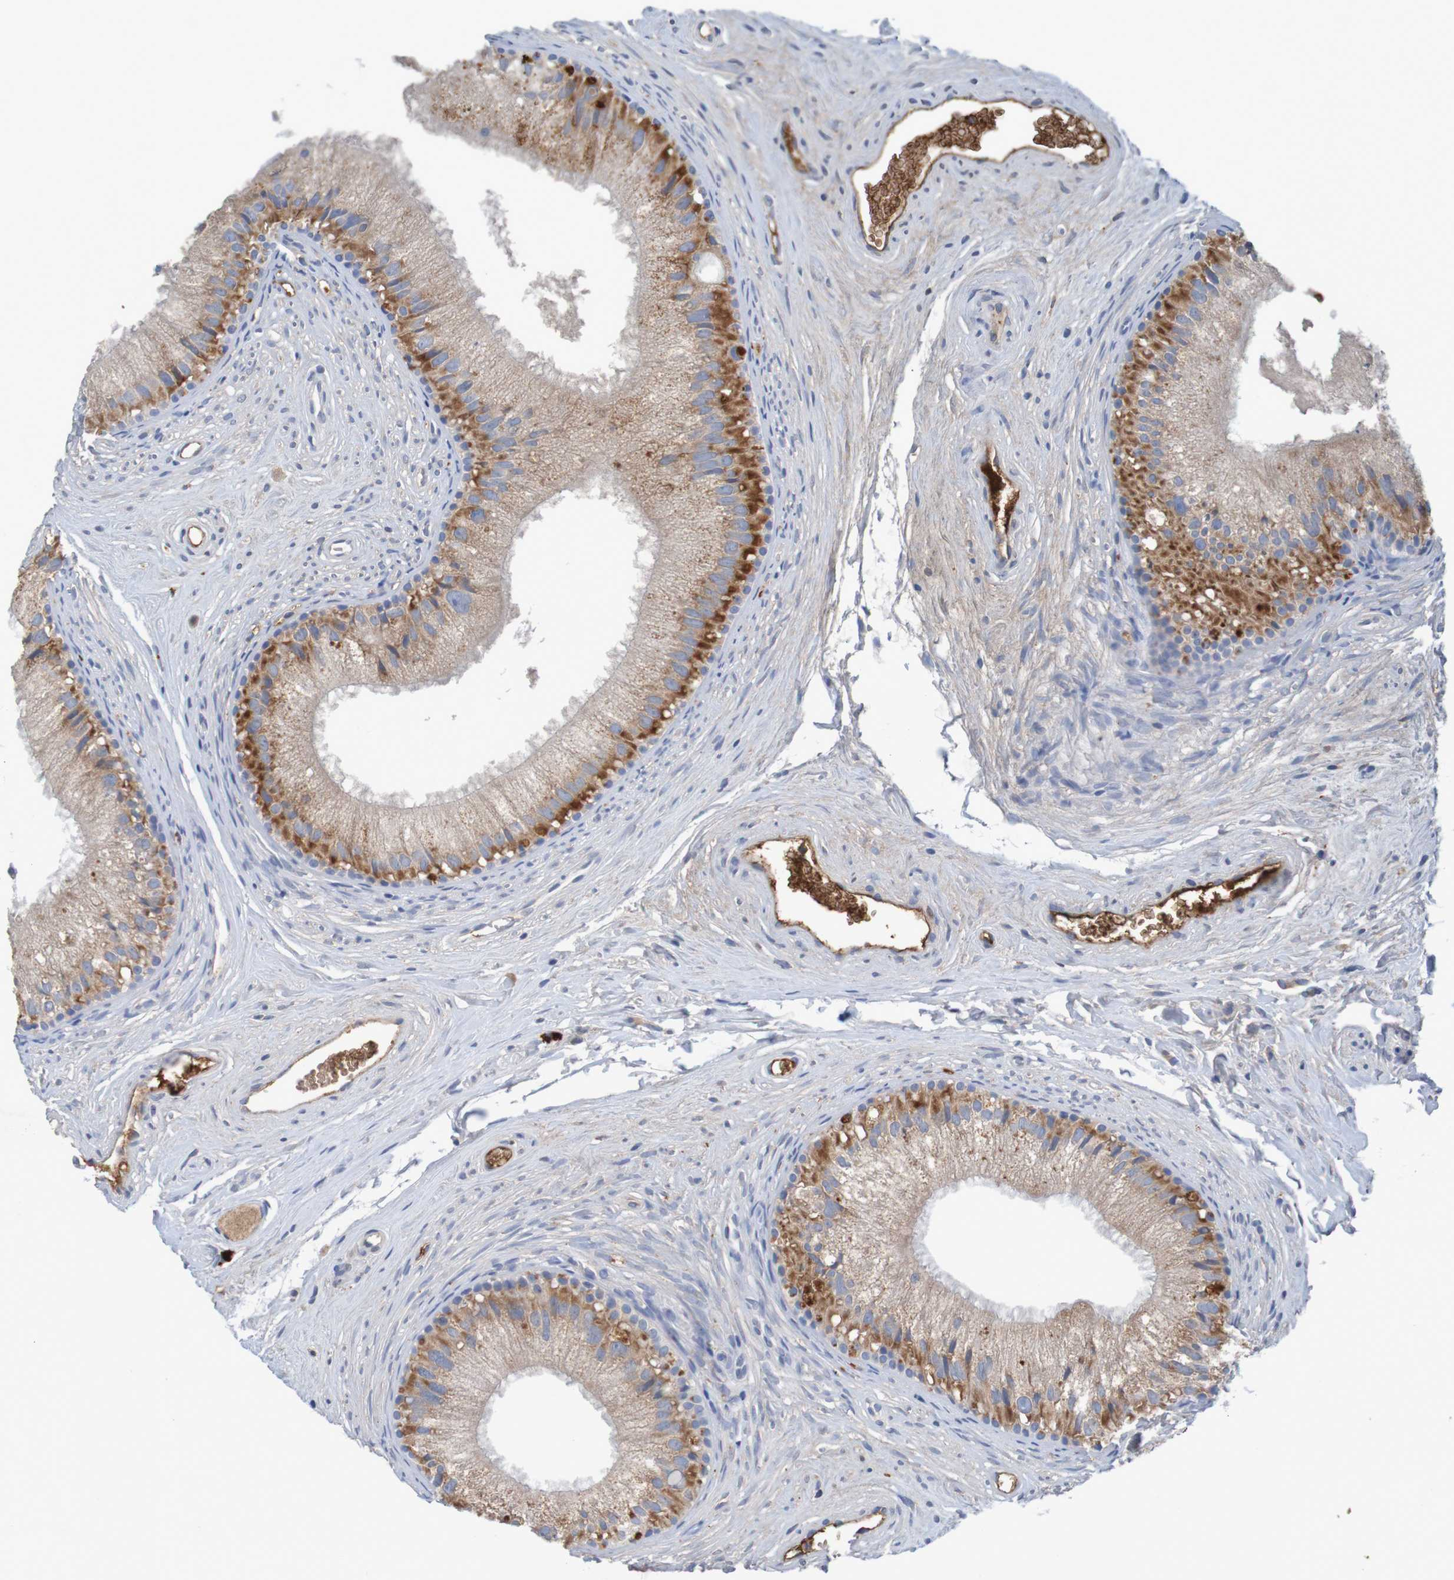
{"staining": {"intensity": "moderate", "quantity": ">75%", "location": "cytoplasmic/membranous"}, "tissue": "epididymis", "cell_type": "Glandular cells", "image_type": "normal", "snomed": [{"axis": "morphology", "description": "Normal tissue, NOS"}, {"axis": "topography", "description": "Epididymis"}], "caption": "Immunohistochemistry (IHC) (DAB (3,3'-diaminobenzidine)) staining of normal epididymis displays moderate cytoplasmic/membranous protein expression in about >75% of glandular cells.", "gene": "LTA", "patient": {"sex": "male", "age": 56}}